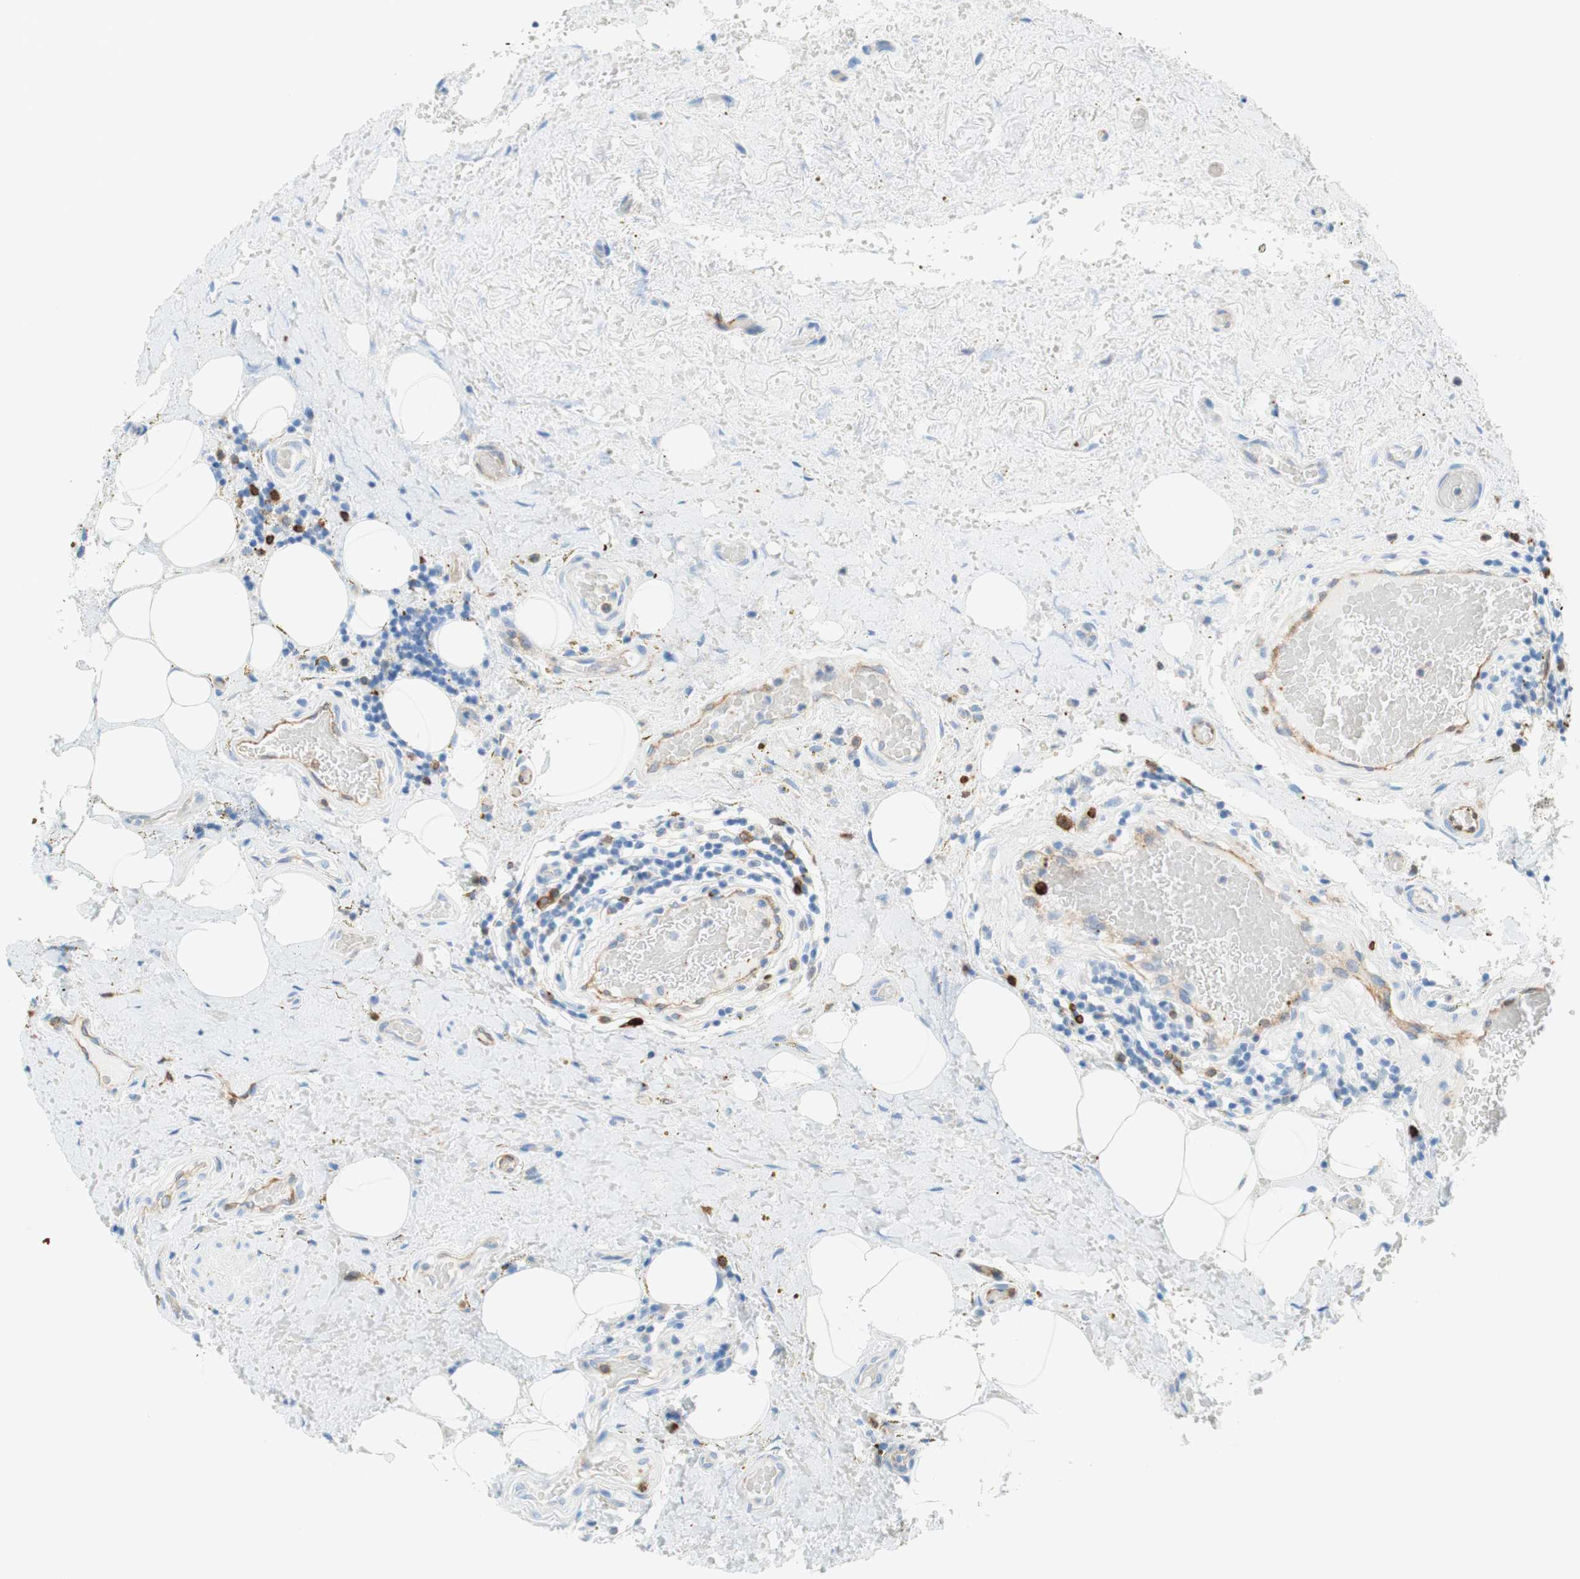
{"staining": {"intensity": "strong", "quantity": "<25%", "location": "cytoplasmic/membranous,nuclear"}, "tissue": "thyroid cancer", "cell_type": "Tumor cells", "image_type": "cancer", "snomed": [{"axis": "morphology", "description": "Papillary adenocarcinoma, NOS"}, {"axis": "topography", "description": "Thyroid gland"}], "caption": "An IHC photomicrograph of tumor tissue is shown. Protein staining in brown labels strong cytoplasmic/membranous and nuclear positivity in papillary adenocarcinoma (thyroid) within tumor cells. (DAB = brown stain, brightfield microscopy at high magnification).", "gene": "STMN1", "patient": {"sex": "male", "age": 77}}